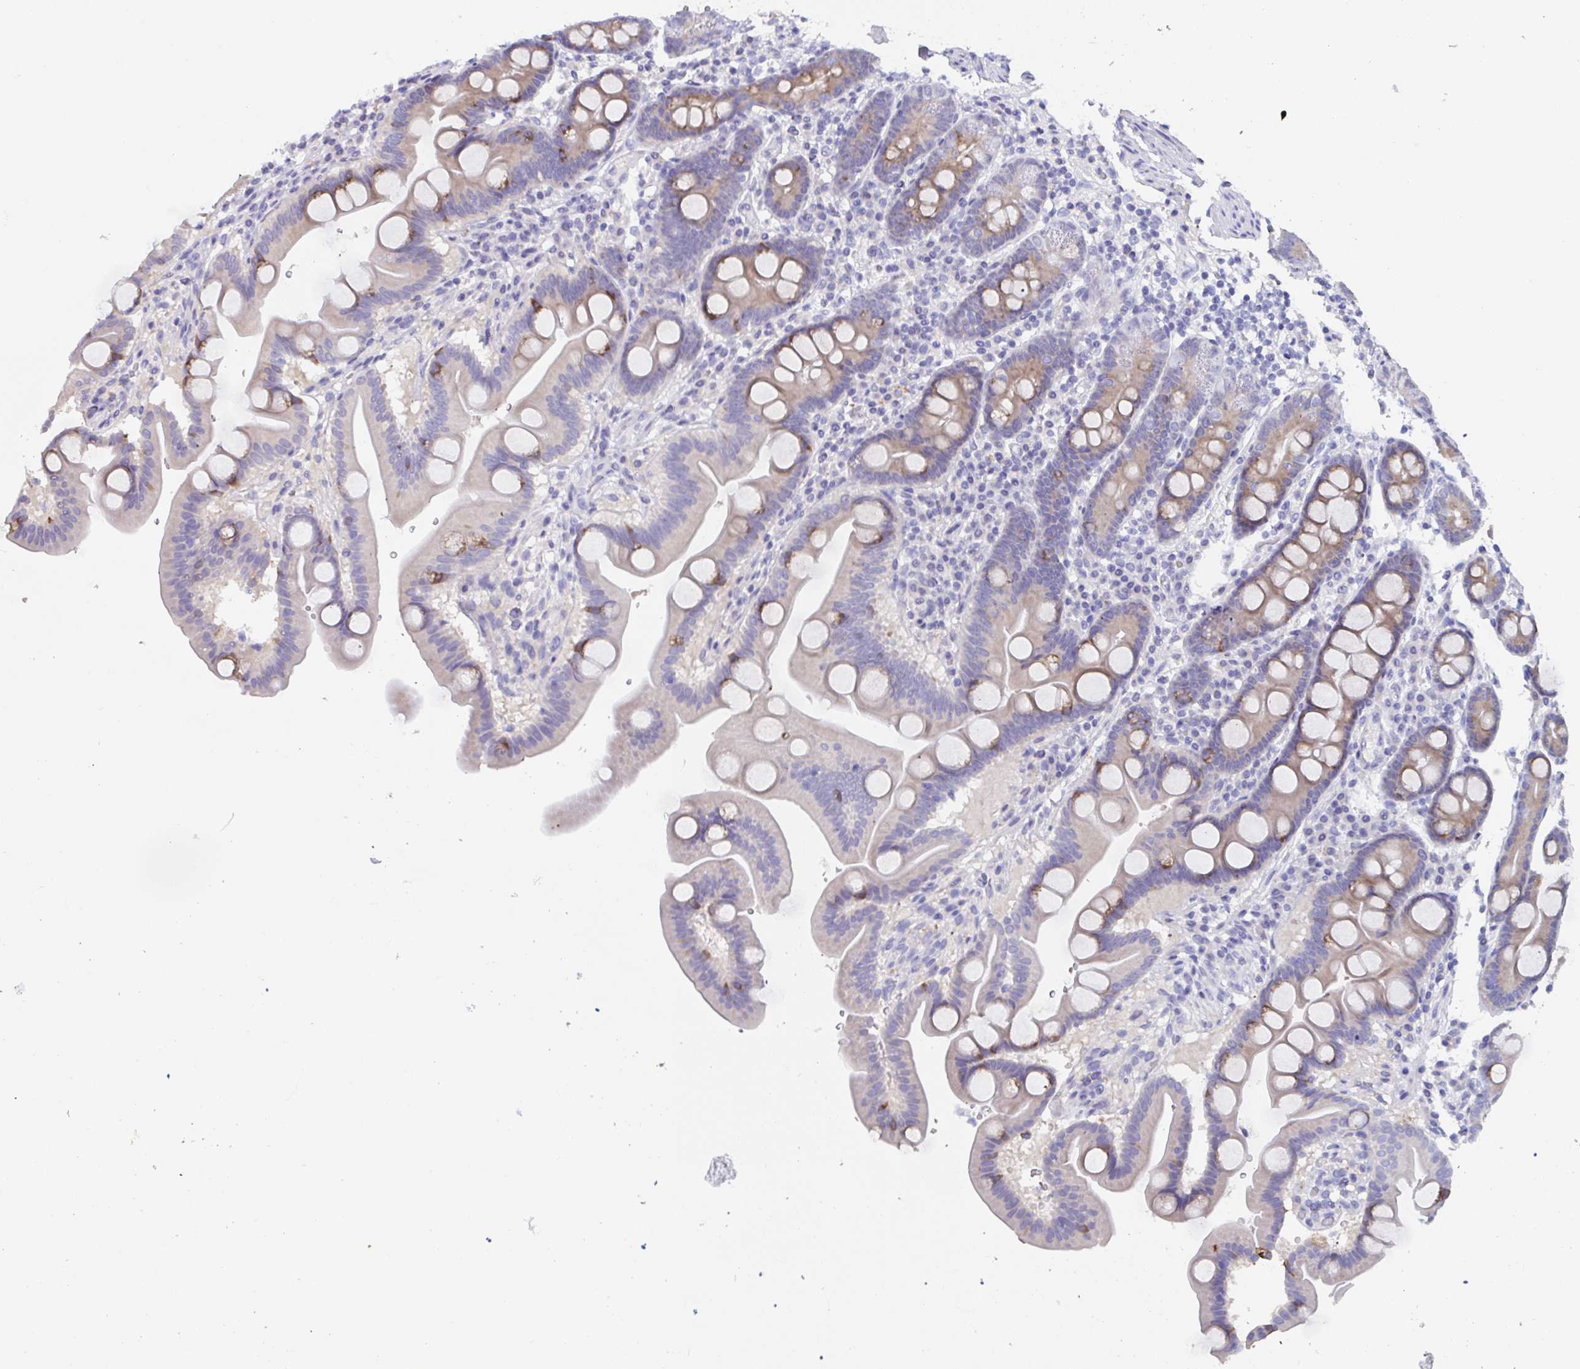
{"staining": {"intensity": "moderate", "quantity": "<25%", "location": "cytoplasmic/membranous"}, "tissue": "duodenum", "cell_type": "Glandular cells", "image_type": "normal", "snomed": [{"axis": "morphology", "description": "Normal tissue, NOS"}, {"axis": "topography", "description": "Duodenum"}], "caption": "Duodenum stained for a protein displays moderate cytoplasmic/membranous positivity in glandular cells.", "gene": "SSC4D", "patient": {"sex": "male", "age": 59}}